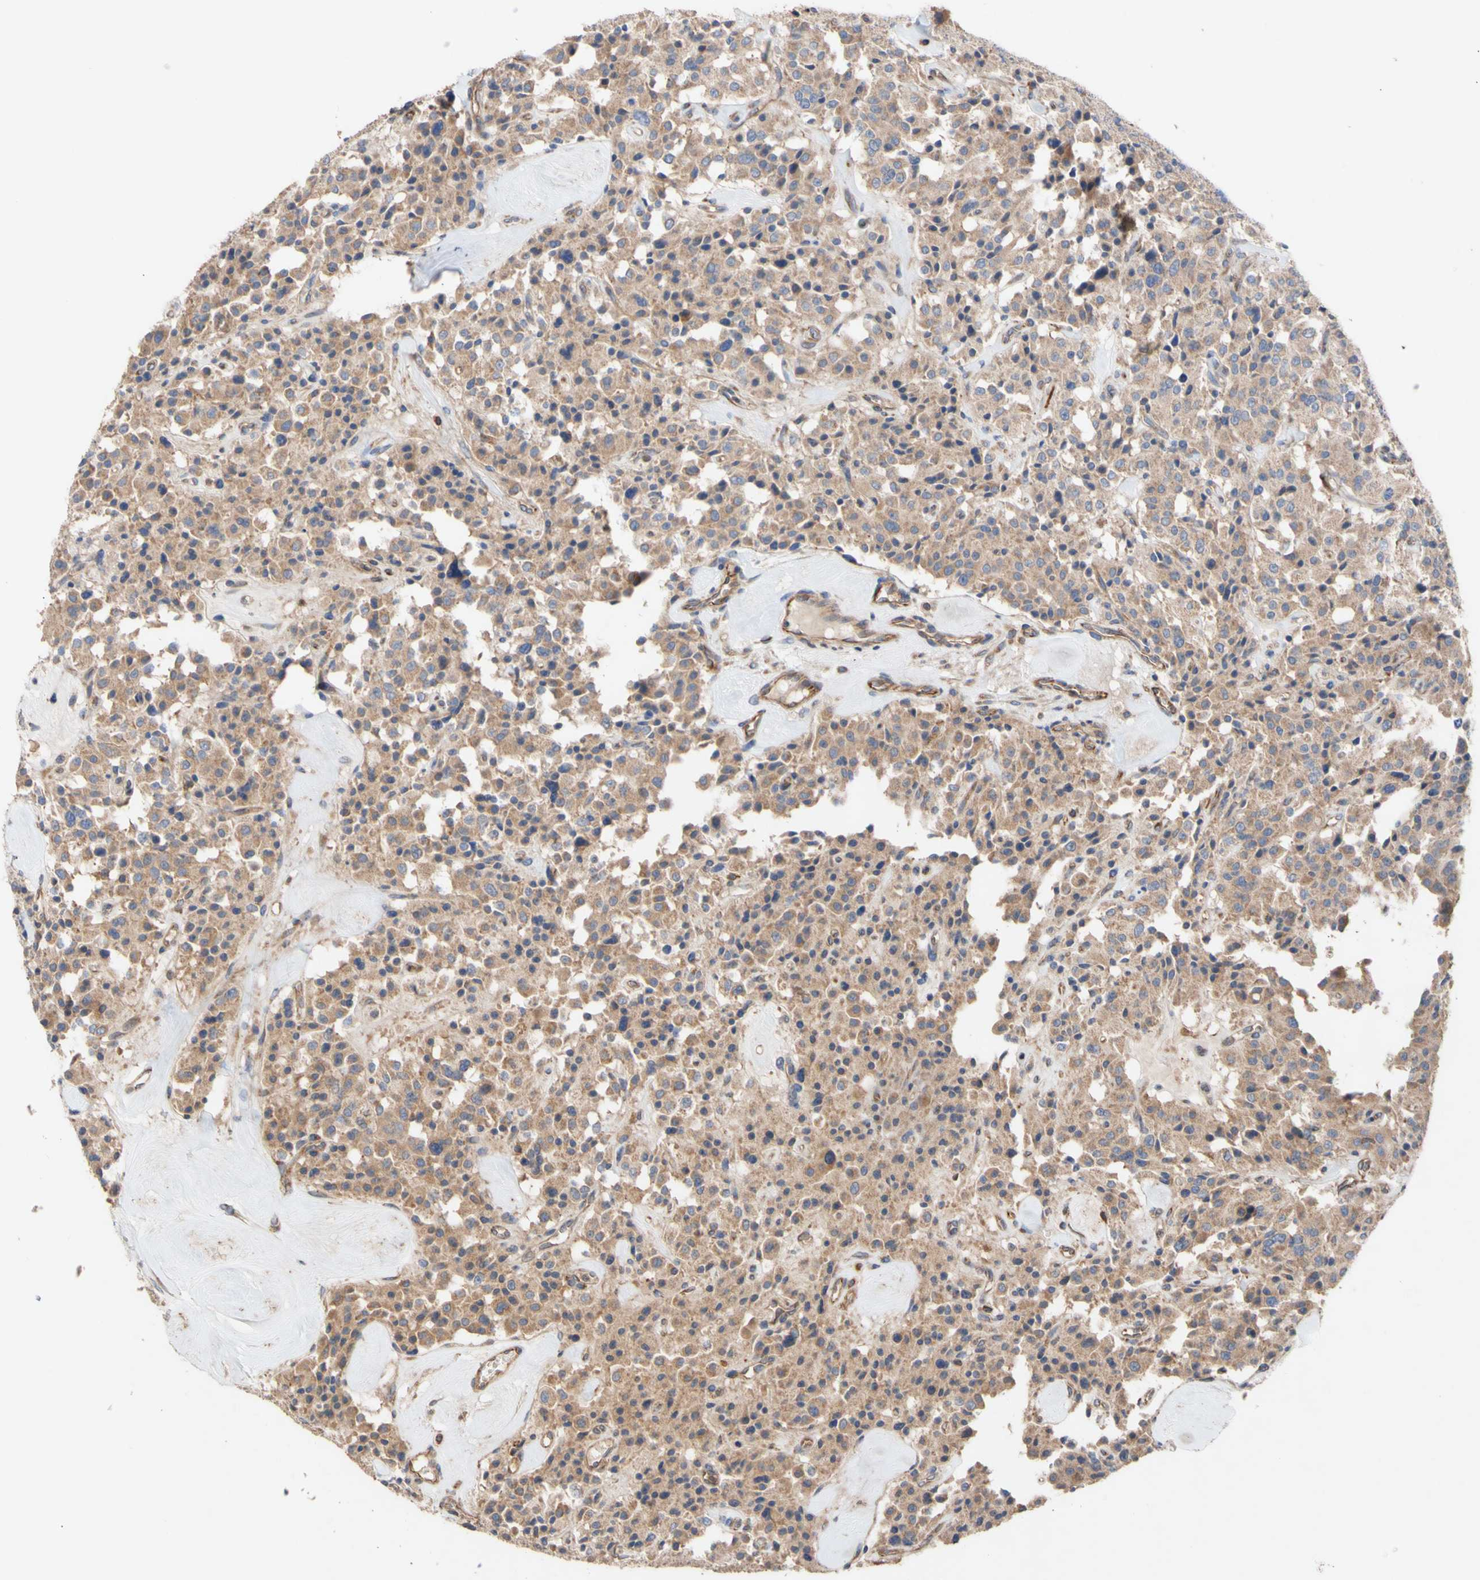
{"staining": {"intensity": "moderate", "quantity": ">75%", "location": "cytoplasmic/membranous"}, "tissue": "carcinoid", "cell_type": "Tumor cells", "image_type": "cancer", "snomed": [{"axis": "morphology", "description": "Carcinoid, malignant, NOS"}, {"axis": "topography", "description": "Lung"}], "caption": "A brown stain highlights moderate cytoplasmic/membranous staining of a protein in human carcinoid tumor cells.", "gene": "EIF2S3", "patient": {"sex": "male", "age": 30}}